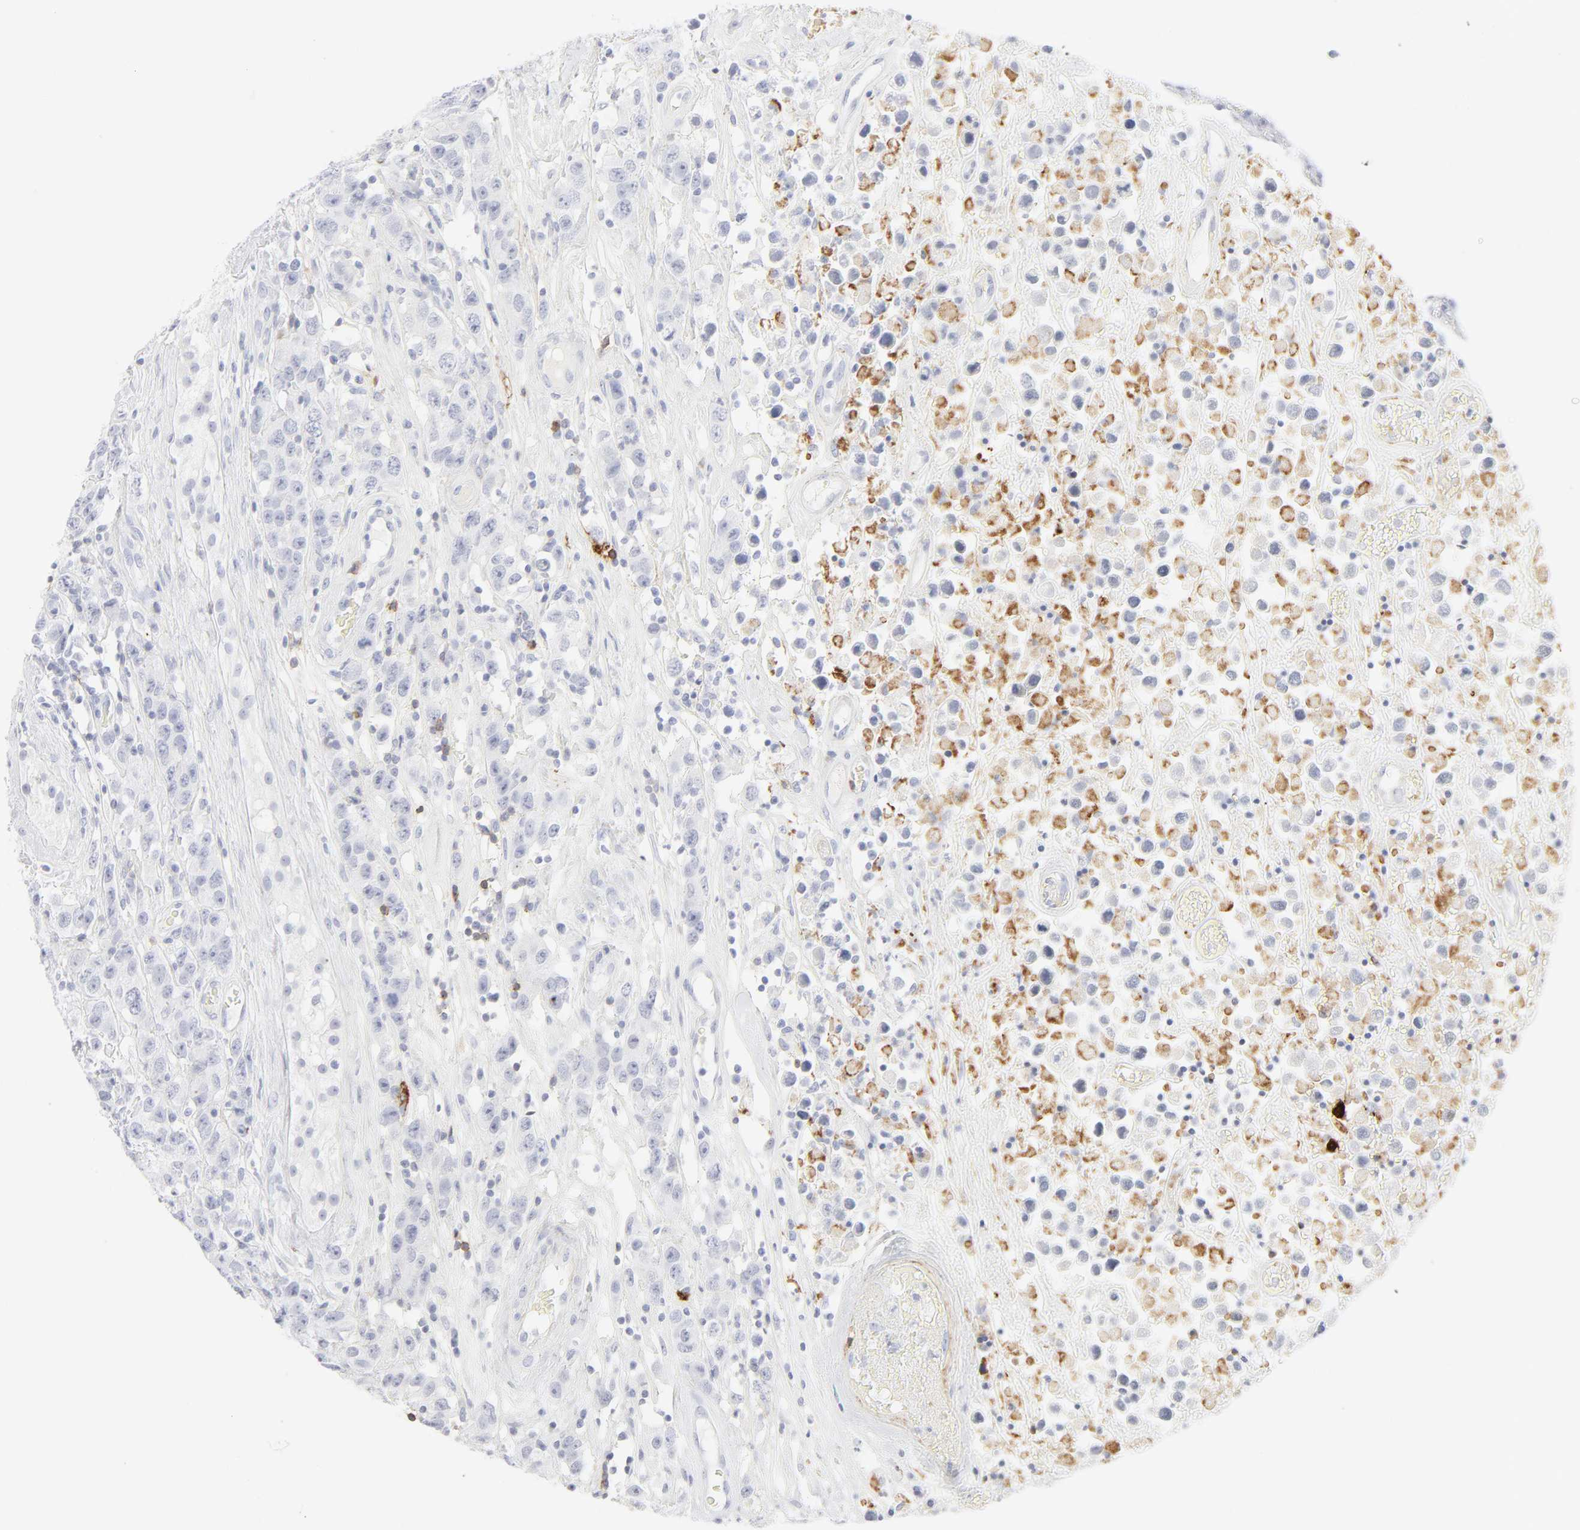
{"staining": {"intensity": "negative", "quantity": "none", "location": "none"}, "tissue": "testis cancer", "cell_type": "Tumor cells", "image_type": "cancer", "snomed": [{"axis": "morphology", "description": "Seminoma, NOS"}, {"axis": "topography", "description": "Testis"}], "caption": "Immunohistochemistry histopathology image of neoplastic tissue: human testis cancer stained with DAB displays no significant protein positivity in tumor cells.", "gene": "CCR7", "patient": {"sex": "male", "age": 52}}